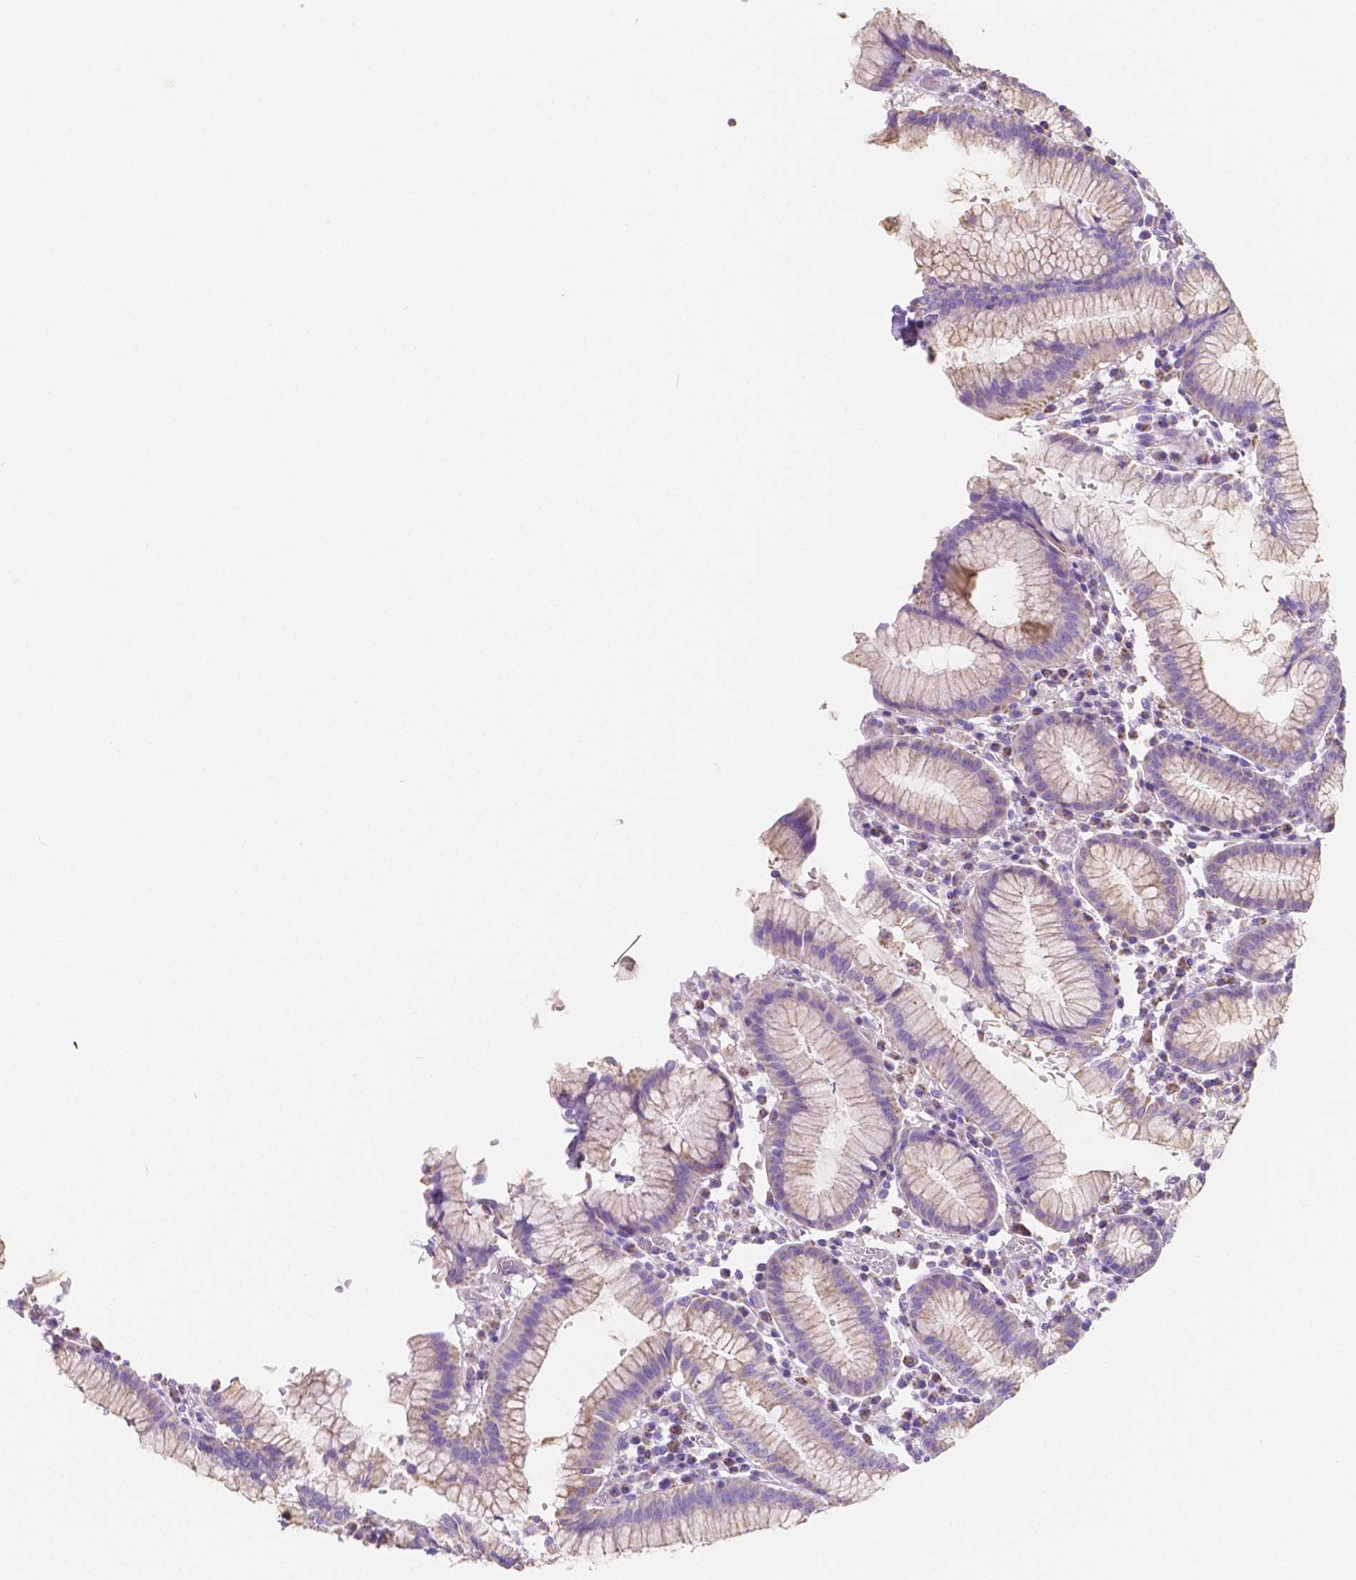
{"staining": {"intensity": "moderate", "quantity": "25%-75%", "location": "cytoplasmic/membranous"}, "tissue": "stomach", "cell_type": "Glandular cells", "image_type": "normal", "snomed": [{"axis": "morphology", "description": "Normal tissue, NOS"}, {"axis": "topography", "description": "Stomach"}], "caption": "Glandular cells reveal moderate cytoplasmic/membranous positivity in about 25%-75% of cells in unremarkable stomach. The staining was performed using DAB to visualize the protein expression in brown, while the nuclei were stained in blue with hematoxylin (Magnification: 20x).", "gene": "SGTB", "patient": {"sex": "male", "age": 55}}